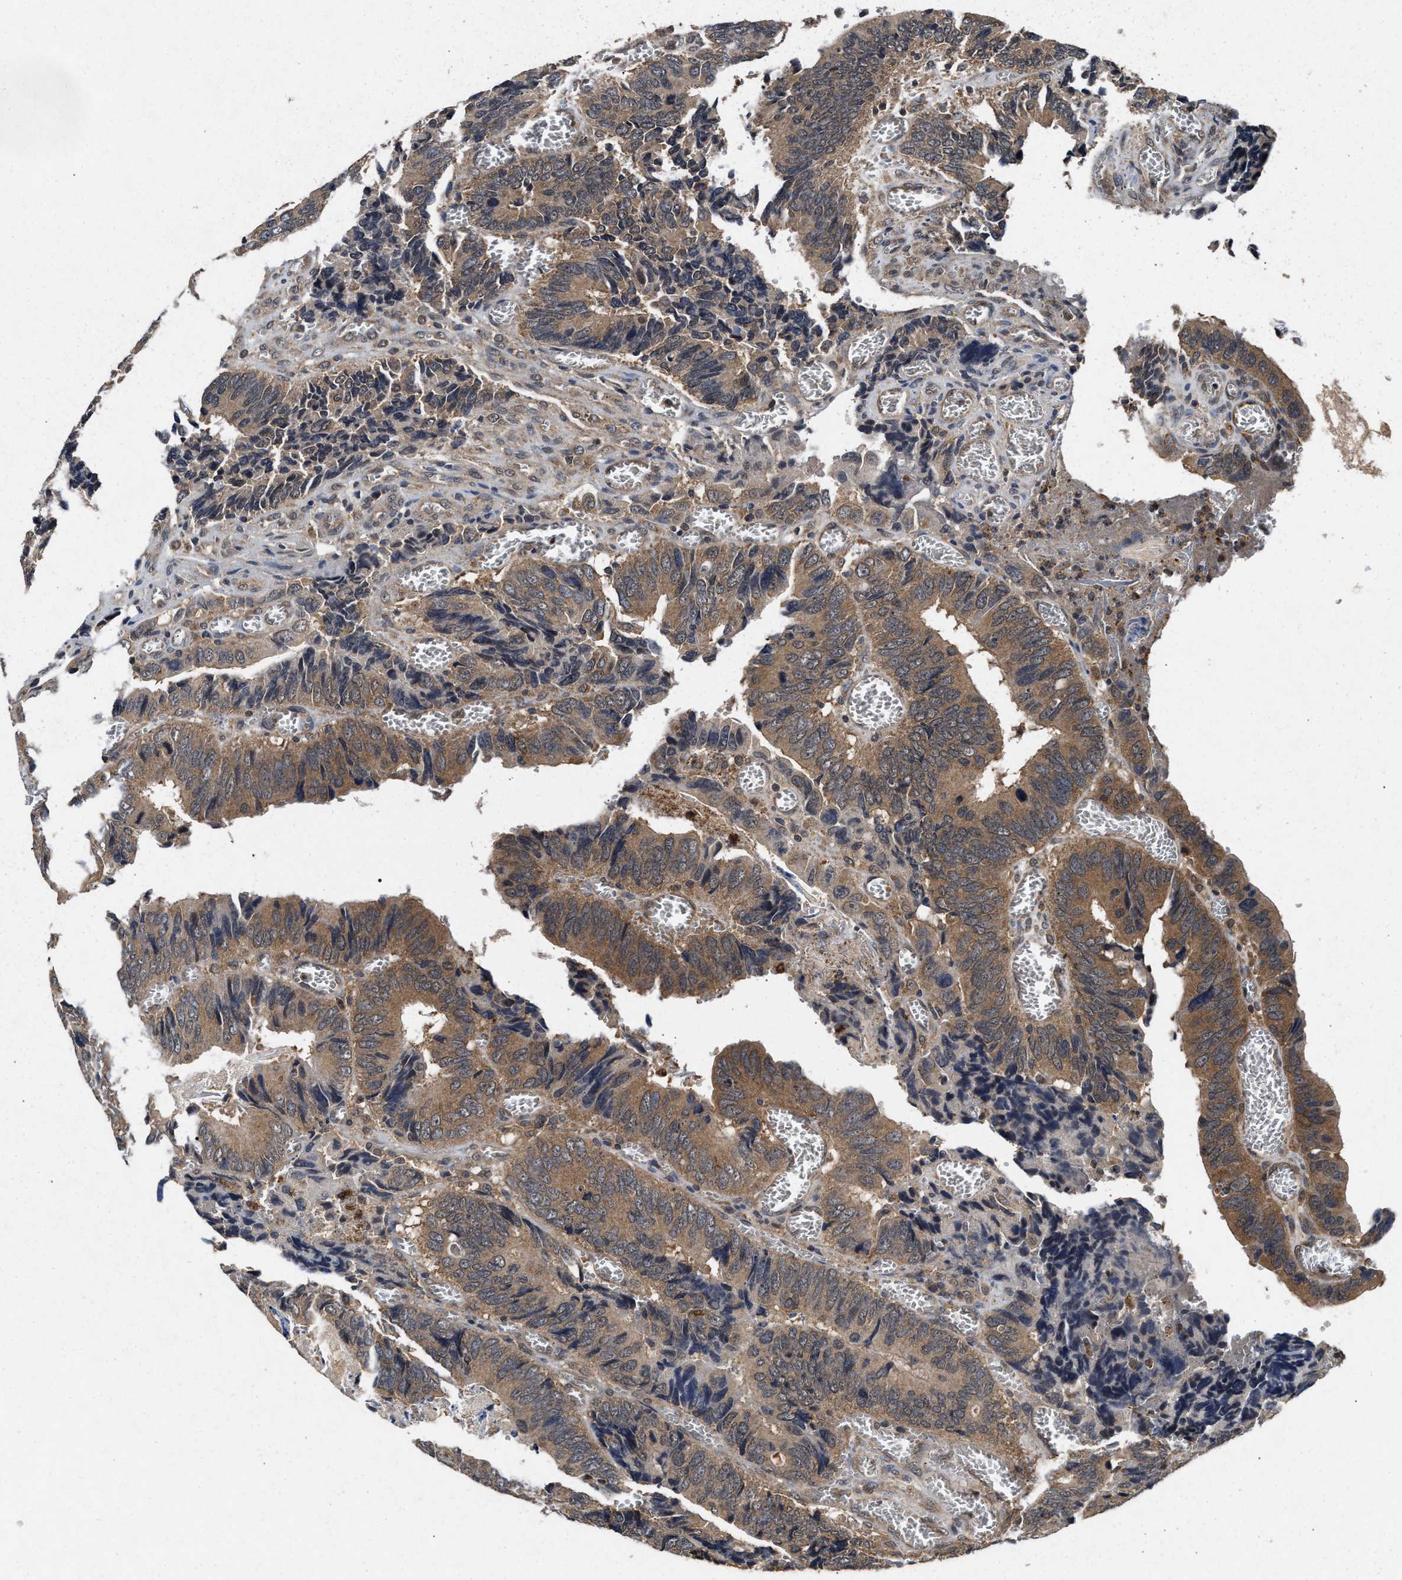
{"staining": {"intensity": "moderate", "quantity": ">75%", "location": "cytoplasmic/membranous"}, "tissue": "colorectal cancer", "cell_type": "Tumor cells", "image_type": "cancer", "snomed": [{"axis": "morphology", "description": "Adenocarcinoma, NOS"}, {"axis": "topography", "description": "Colon"}], "caption": "Immunohistochemistry (IHC) photomicrograph of neoplastic tissue: human colorectal cancer (adenocarcinoma) stained using IHC shows medium levels of moderate protein expression localized specifically in the cytoplasmic/membranous of tumor cells, appearing as a cytoplasmic/membranous brown color.", "gene": "PDAP1", "patient": {"sex": "male", "age": 72}}